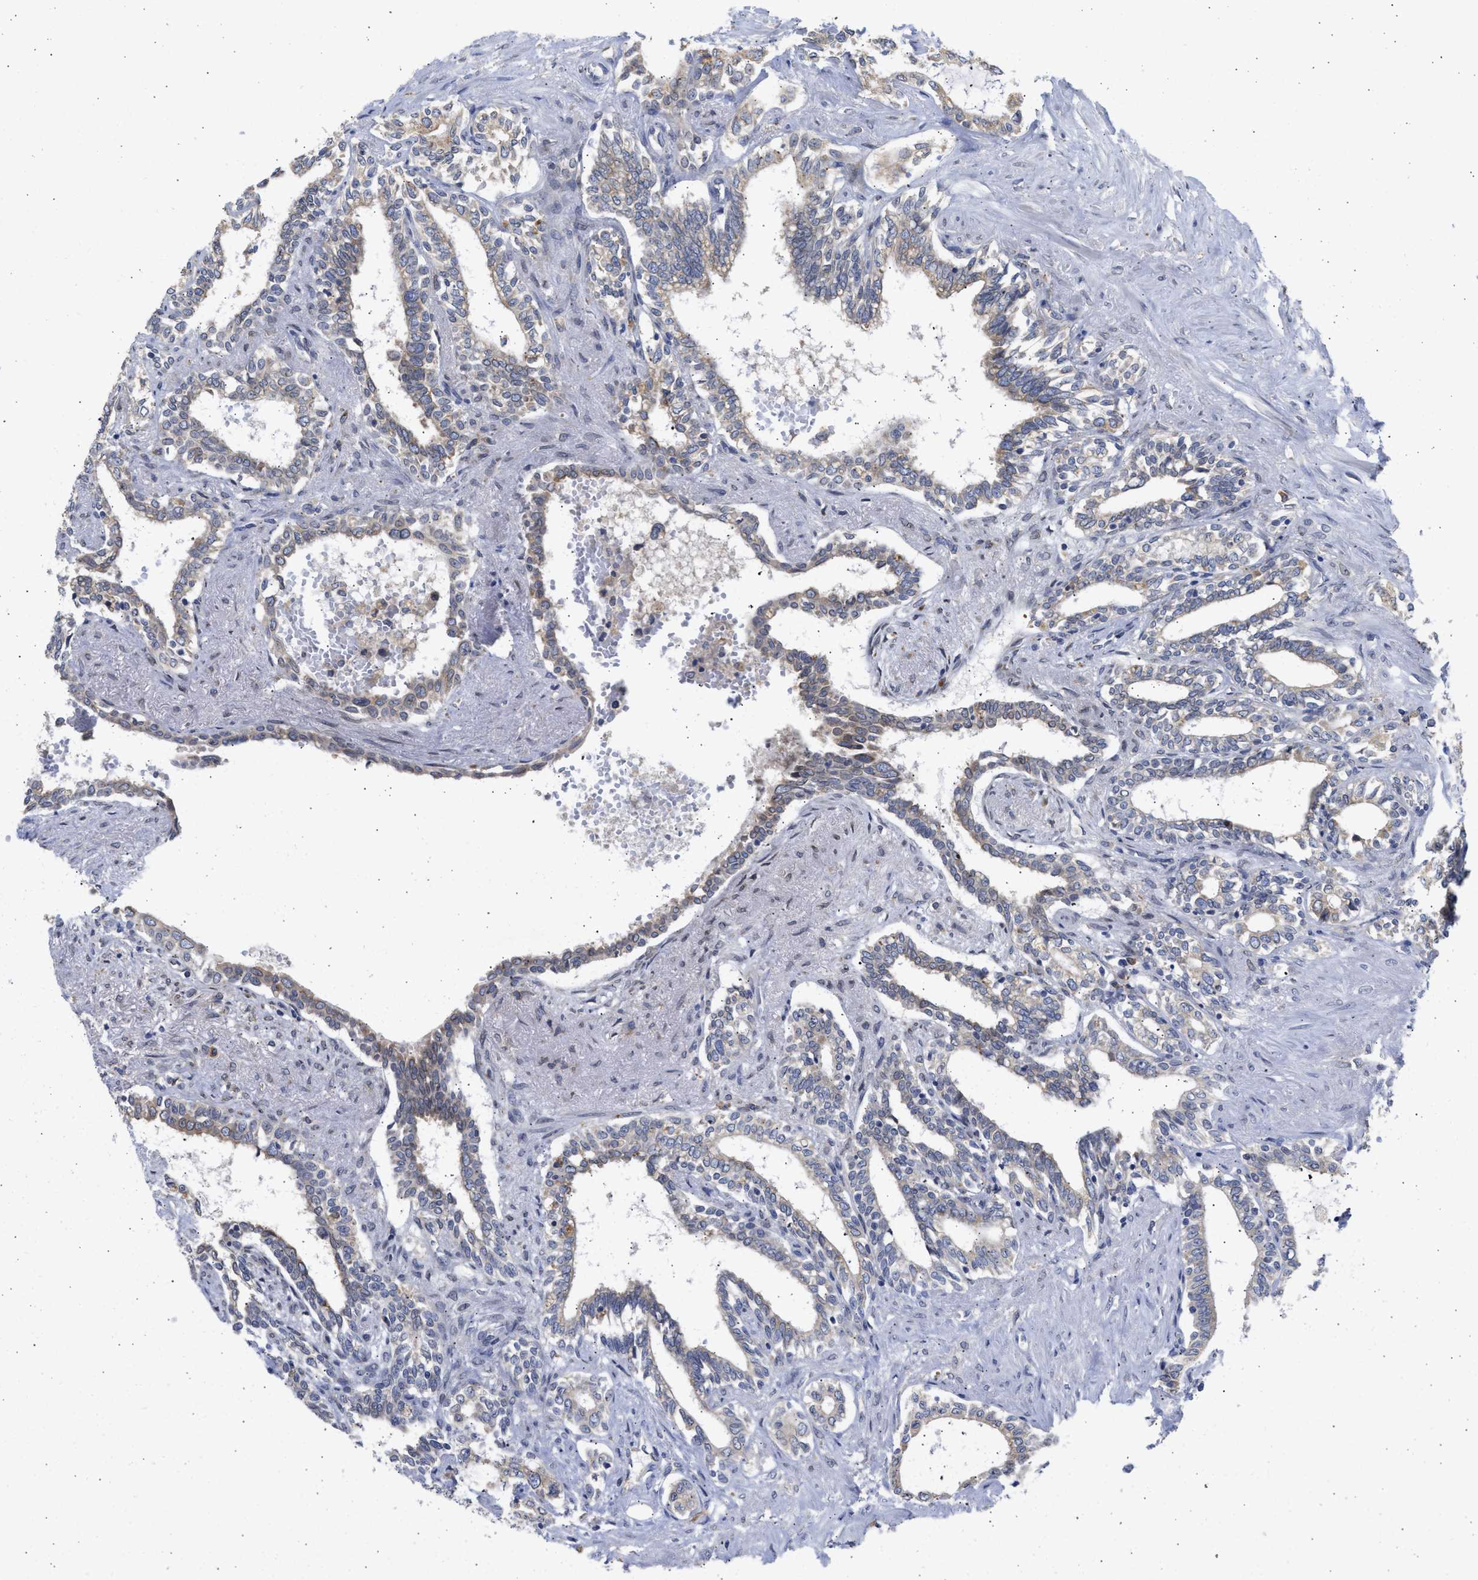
{"staining": {"intensity": "weak", "quantity": ">75%", "location": "cytoplasmic/membranous"}, "tissue": "seminal vesicle", "cell_type": "Glandular cells", "image_type": "normal", "snomed": [{"axis": "morphology", "description": "Normal tissue, NOS"}, {"axis": "morphology", "description": "Adenocarcinoma, High grade"}, {"axis": "topography", "description": "Prostate"}, {"axis": "topography", "description": "Seminal veicle"}], "caption": "About >75% of glandular cells in normal seminal vesicle show weak cytoplasmic/membranous protein expression as visualized by brown immunohistochemical staining.", "gene": "TMED1", "patient": {"sex": "male", "age": 55}}